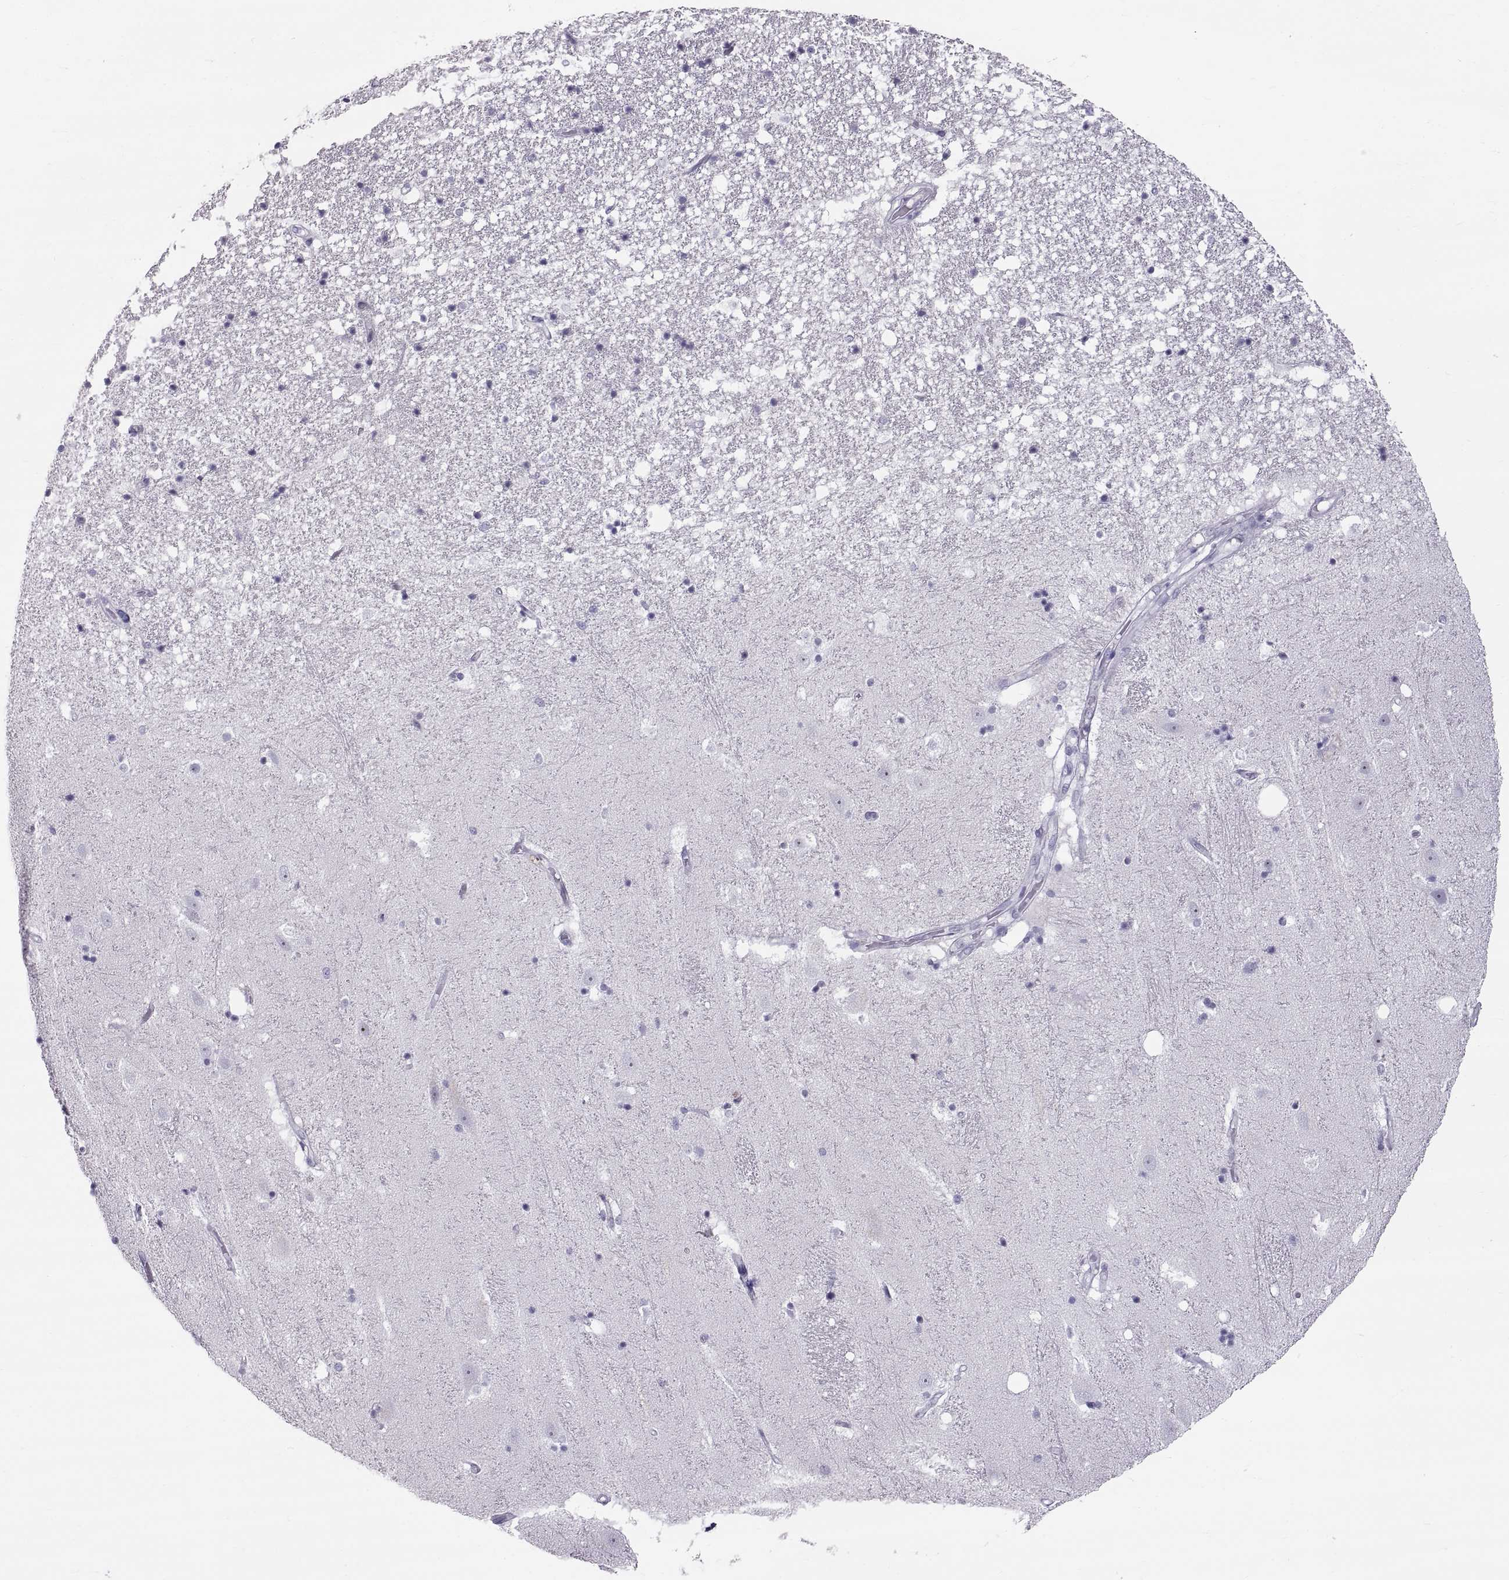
{"staining": {"intensity": "negative", "quantity": "none", "location": "none"}, "tissue": "hippocampus", "cell_type": "Glial cells", "image_type": "normal", "snomed": [{"axis": "morphology", "description": "Normal tissue, NOS"}, {"axis": "topography", "description": "Hippocampus"}], "caption": "The micrograph demonstrates no significant staining in glial cells of hippocampus.", "gene": "WFDC8", "patient": {"sex": "male", "age": 49}}